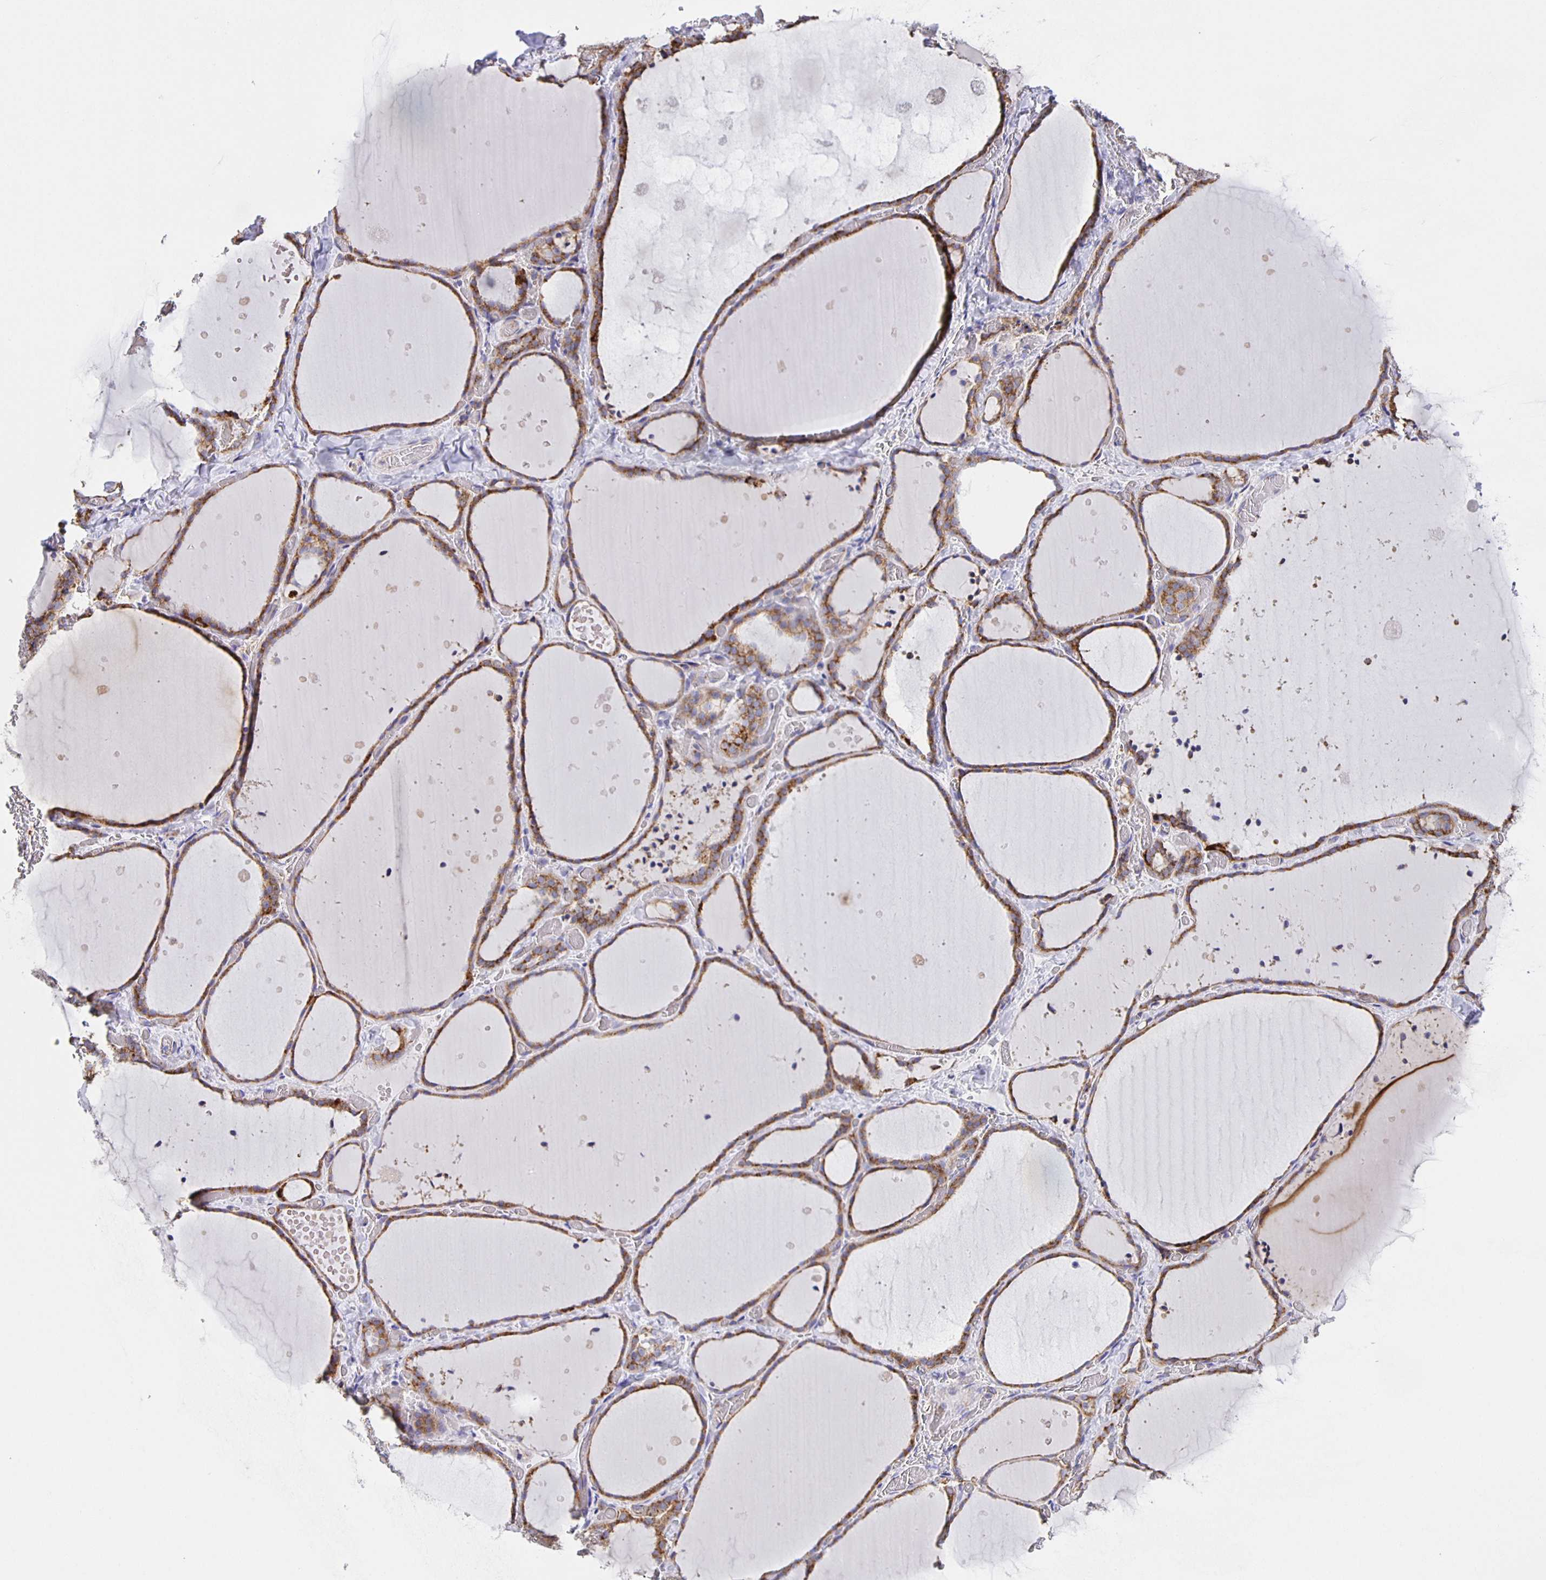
{"staining": {"intensity": "moderate", "quantity": "25%-75%", "location": "cytoplasmic/membranous"}, "tissue": "thyroid gland", "cell_type": "Glandular cells", "image_type": "normal", "snomed": [{"axis": "morphology", "description": "Normal tissue, NOS"}, {"axis": "topography", "description": "Thyroid gland"}], "caption": "The photomicrograph demonstrates staining of unremarkable thyroid gland, revealing moderate cytoplasmic/membranous protein expression (brown color) within glandular cells.", "gene": "JMJD4", "patient": {"sex": "female", "age": 36}}